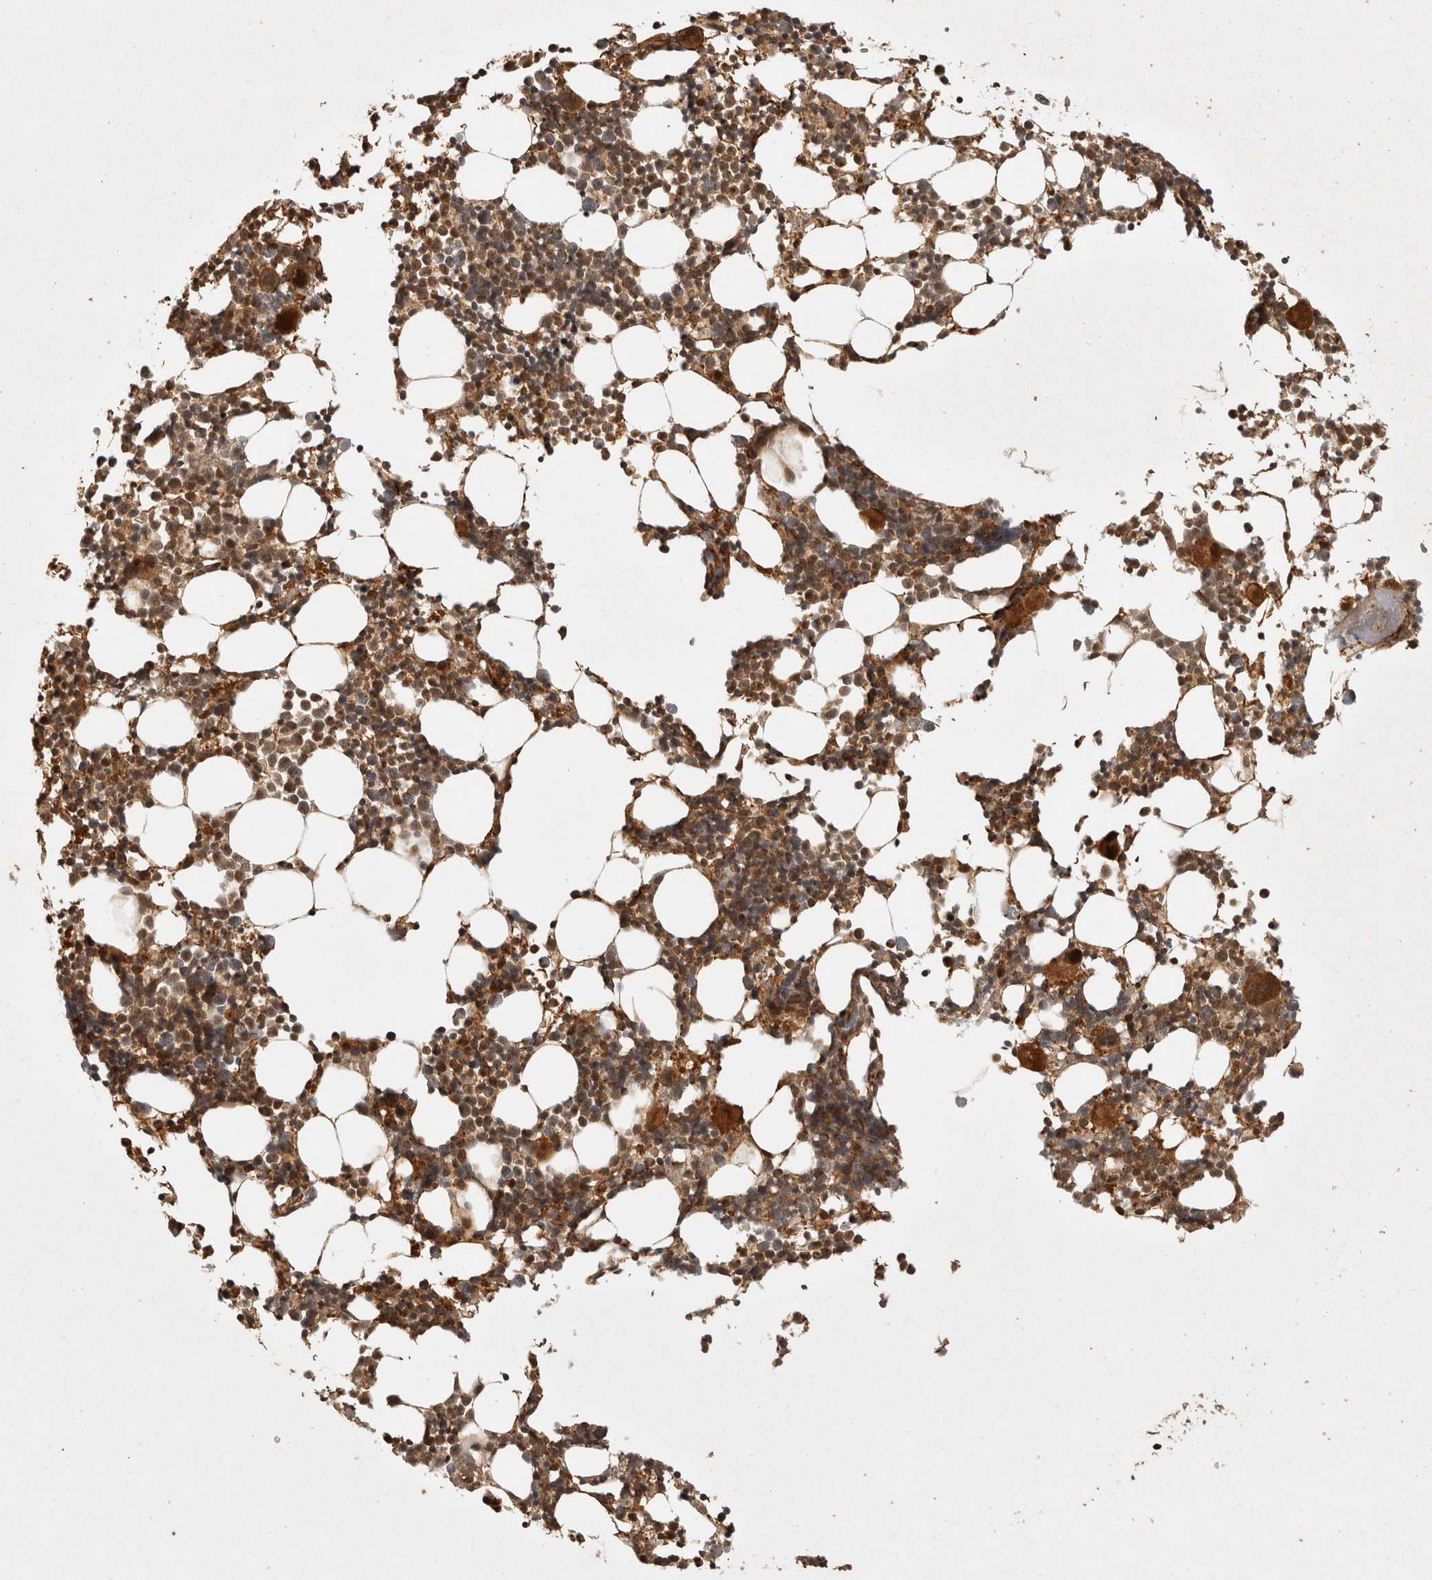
{"staining": {"intensity": "moderate", "quantity": ">75%", "location": "cytoplasmic/membranous"}, "tissue": "bone marrow", "cell_type": "Hematopoietic cells", "image_type": "normal", "snomed": [{"axis": "morphology", "description": "Normal tissue, NOS"}, {"axis": "morphology", "description": "Inflammation, NOS"}, {"axis": "topography", "description": "Bone marrow"}], "caption": "Bone marrow stained with DAB (3,3'-diaminobenzidine) immunohistochemistry (IHC) exhibits medium levels of moderate cytoplasmic/membranous positivity in about >75% of hematopoietic cells. (DAB = brown stain, brightfield microscopy at high magnification).", "gene": "CAMSAP2", "patient": {"sex": "male", "age": 21}}